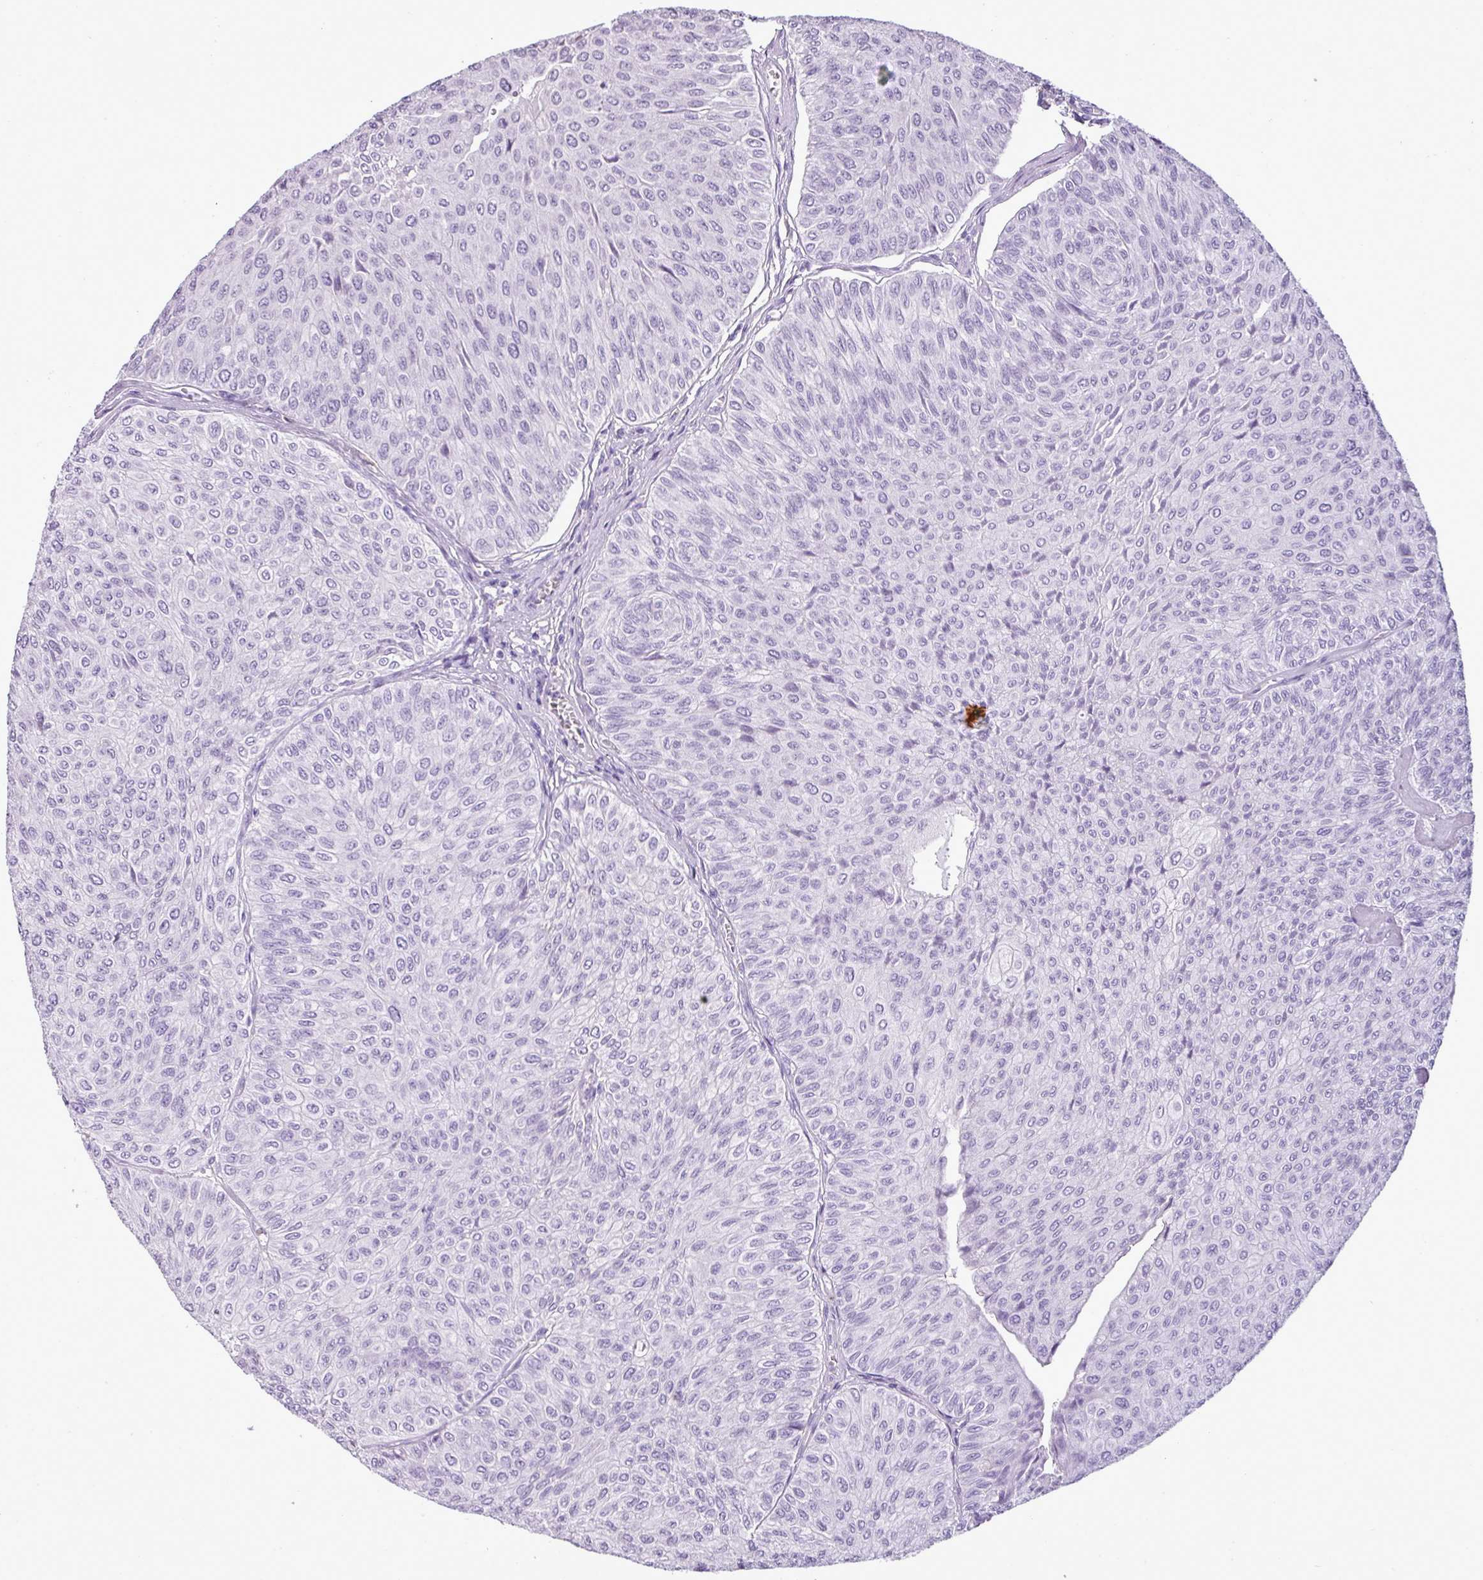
{"staining": {"intensity": "negative", "quantity": "none", "location": "none"}, "tissue": "urothelial cancer", "cell_type": "Tumor cells", "image_type": "cancer", "snomed": [{"axis": "morphology", "description": "Urothelial carcinoma, NOS"}, {"axis": "topography", "description": "Urinary bladder"}], "caption": "A histopathology image of human urothelial cancer is negative for staining in tumor cells.", "gene": "RBMXL2", "patient": {"sex": "male", "age": 59}}